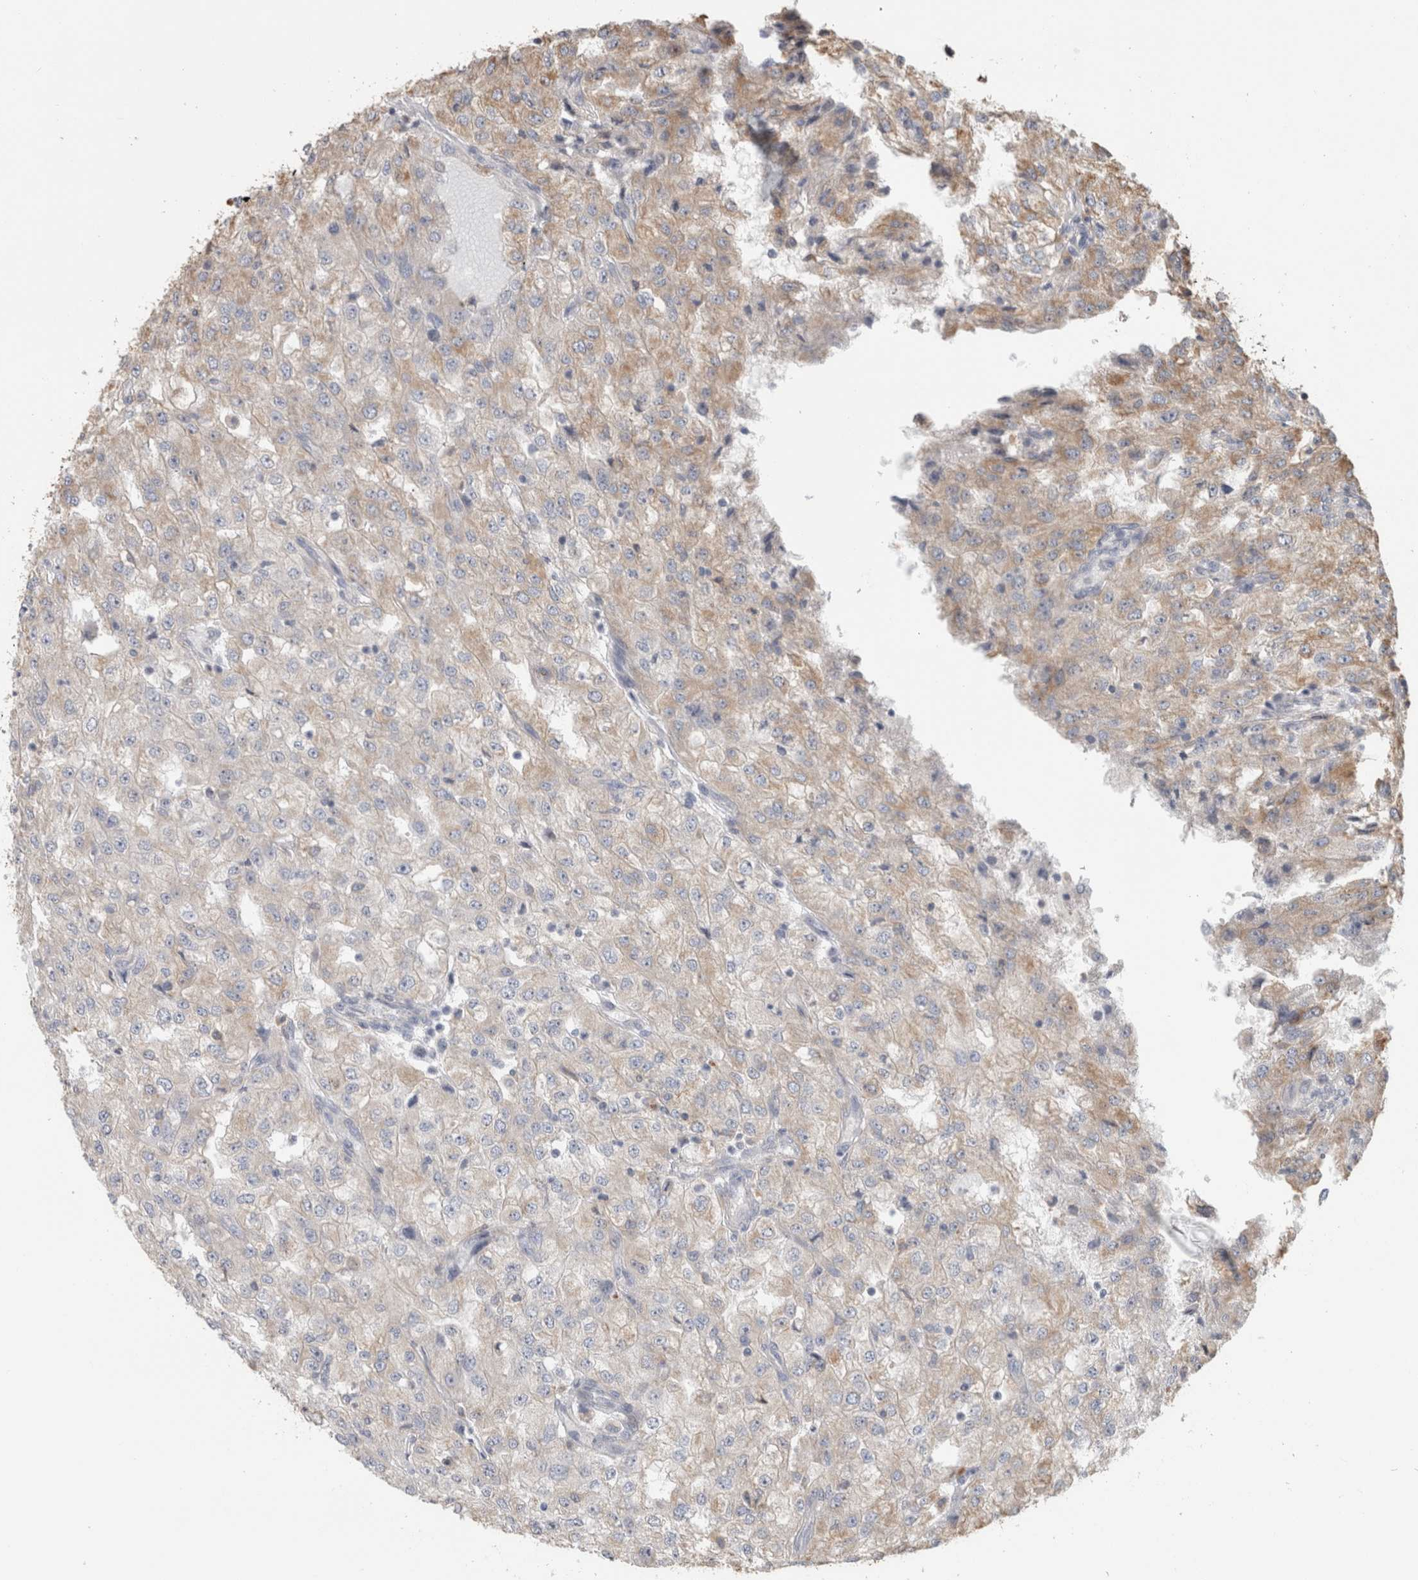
{"staining": {"intensity": "weak", "quantity": "25%-75%", "location": "cytoplasmic/membranous"}, "tissue": "renal cancer", "cell_type": "Tumor cells", "image_type": "cancer", "snomed": [{"axis": "morphology", "description": "Adenocarcinoma, NOS"}, {"axis": "topography", "description": "Kidney"}], "caption": "Immunohistochemical staining of renal adenocarcinoma demonstrates low levels of weak cytoplasmic/membranous protein staining in about 25%-75% of tumor cells.", "gene": "CLIP1", "patient": {"sex": "female", "age": 54}}